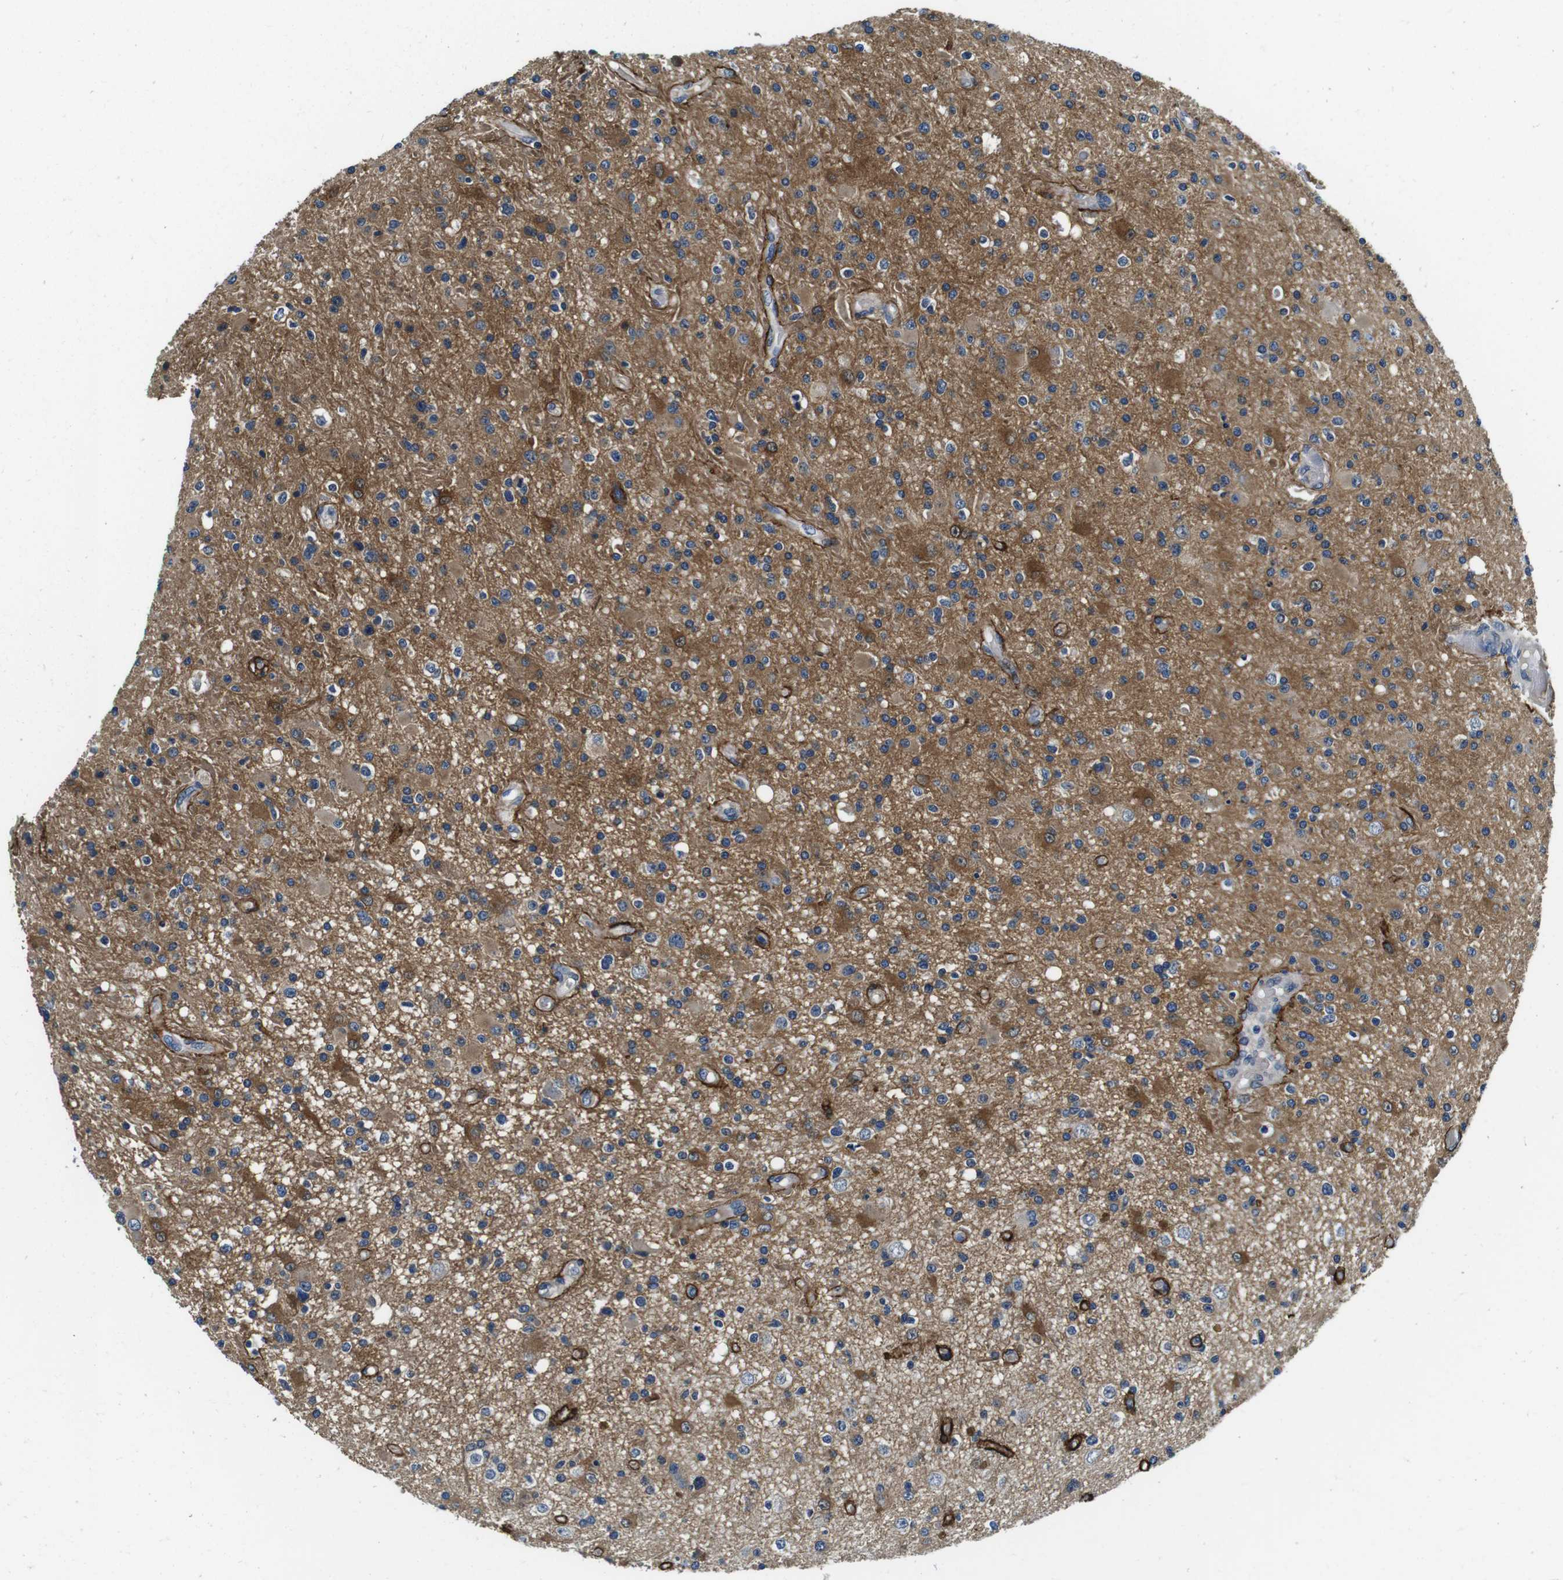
{"staining": {"intensity": "moderate", "quantity": "25%-75%", "location": "cytoplasmic/membranous"}, "tissue": "glioma", "cell_type": "Tumor cells", "image_type": "cancer", "snomed": [{"axis": "morphology", "description": "Glioma, malignant, High grade"}, {"axis": "topography", "description": "Brain"}], "caption": "About 25%-75% of tumor cells in human malignant glioma (high-grade) exhibit moderate cytoplasmic/membranous protein positivity as visualized by brown immunohistochemical staining.", "gene": "DTNA", "patient": {"sex": "male", "age": 33}}